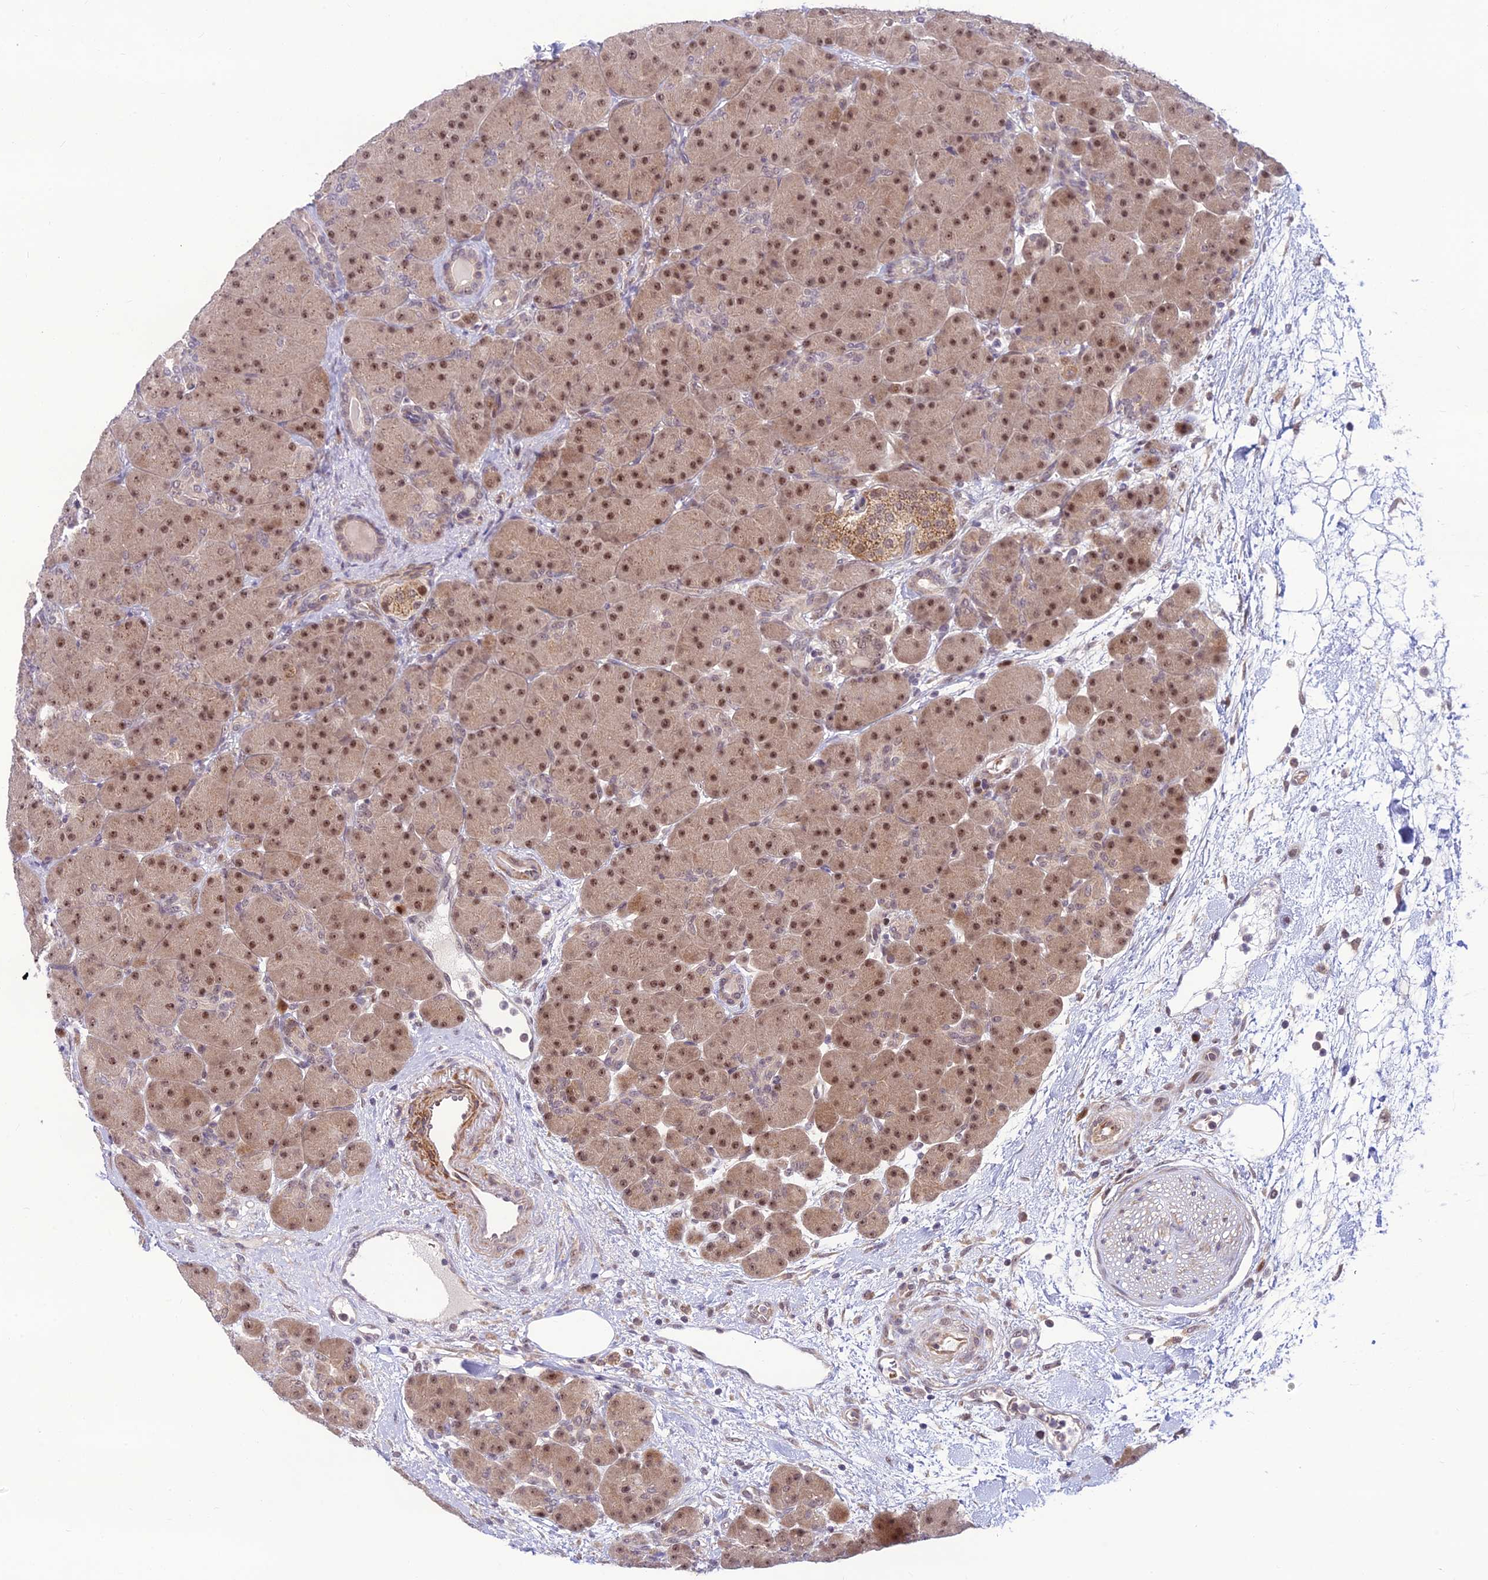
{"staining": {"intensity": "moderate", "quantity": ">75%", "location": "cytoplasmic/membranous,nuclear"}, "tissue": "pancreas", "cell_type": "Exocrine glandular cells", "image_type": "normal", "snomed": [{"axis": "morphology", "description": "Normal tissue, NOS"}, {"axis": "topography", "description": "Pancreas"}], "caption": "High-power microscopy captured an IHC photomicrograph of normal pancreas, revealing moderate cytoplasmic/membranous,nuclear expression in approximately >75% of exocrine glandular cells. (Stains: DAB in brown, nuclei in blue, Microscopy: brightfield microscopy at high magnification).", "gene": "ASPDH", "patient": {"sex": "male", "age": 66}}